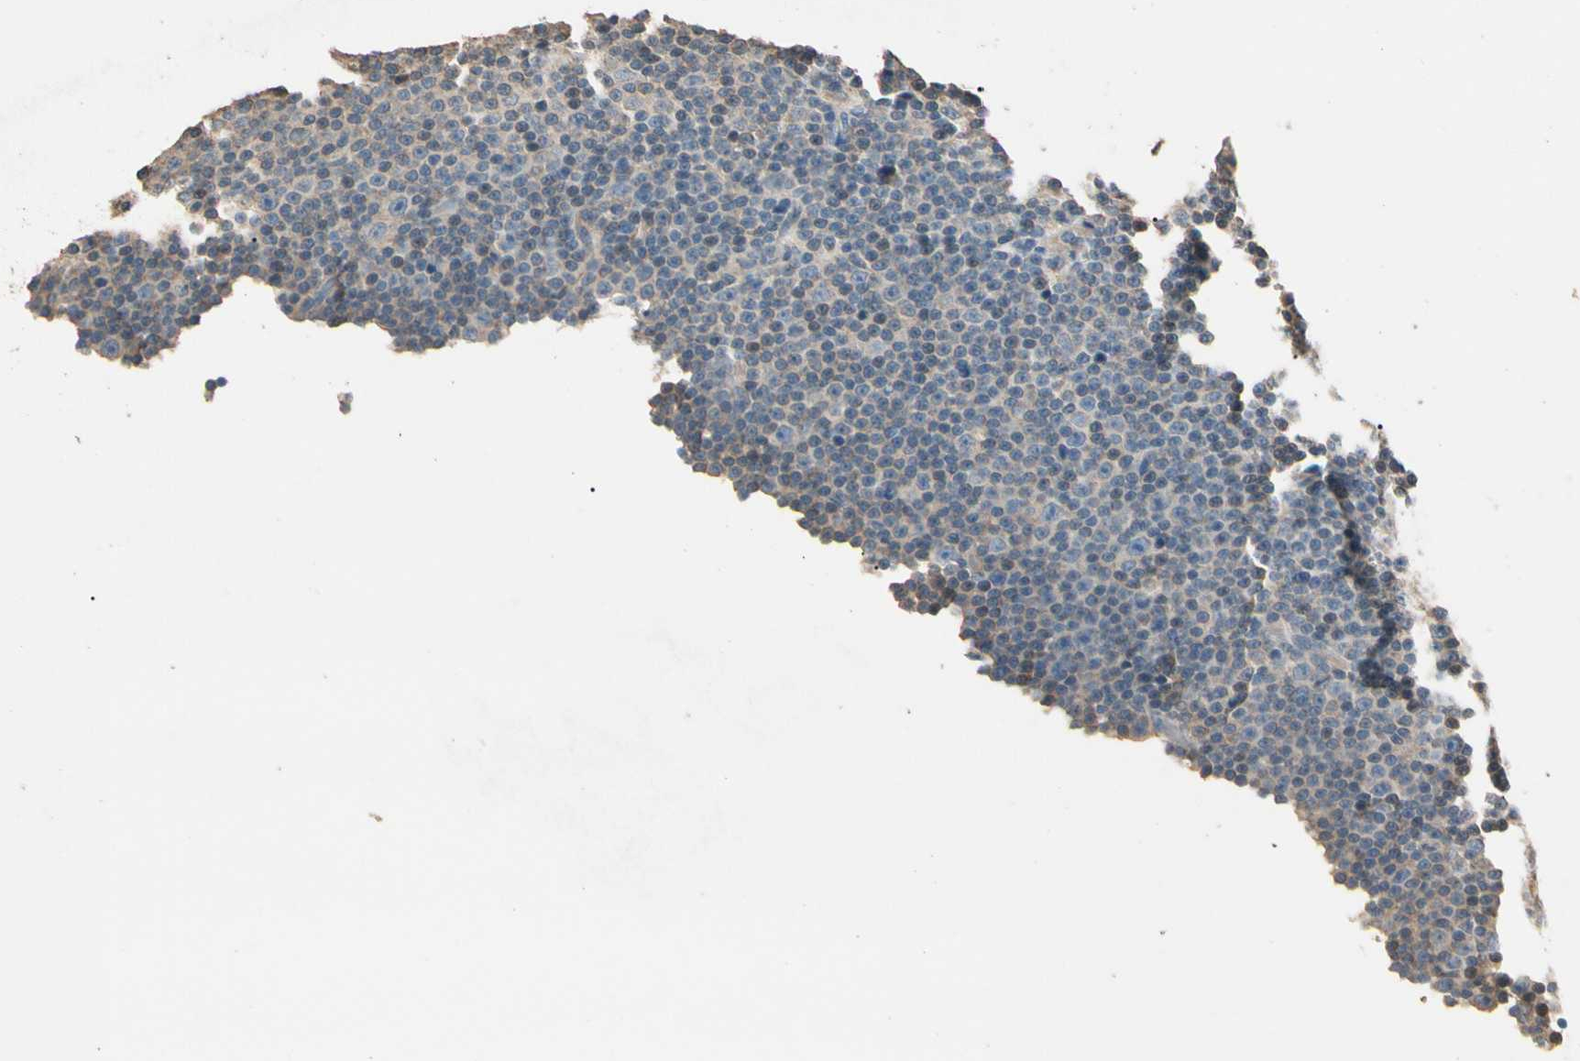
{"staining": {"intensity": "weak", "quantity": "25%-75%", "location": "cytoplasmic/membranous"}, "tissue": "lymphoma", "cell_type": "Tumor cells", "image_type": "cancer", "snomed": [{"axis": "morphology", "description": "Malignant lymphoma, non-Hodgkin's type, Low grade"}, {"axis": "topography", "description": "Lymph node"}], "caption": "Protein analysis of lymphoma tissue shows weak cytoplasmic/membranous expression in approximately 25%-75% of tumor cells.", "gene": "CDH6", "patient": {"sex": "female", "age": 67}}